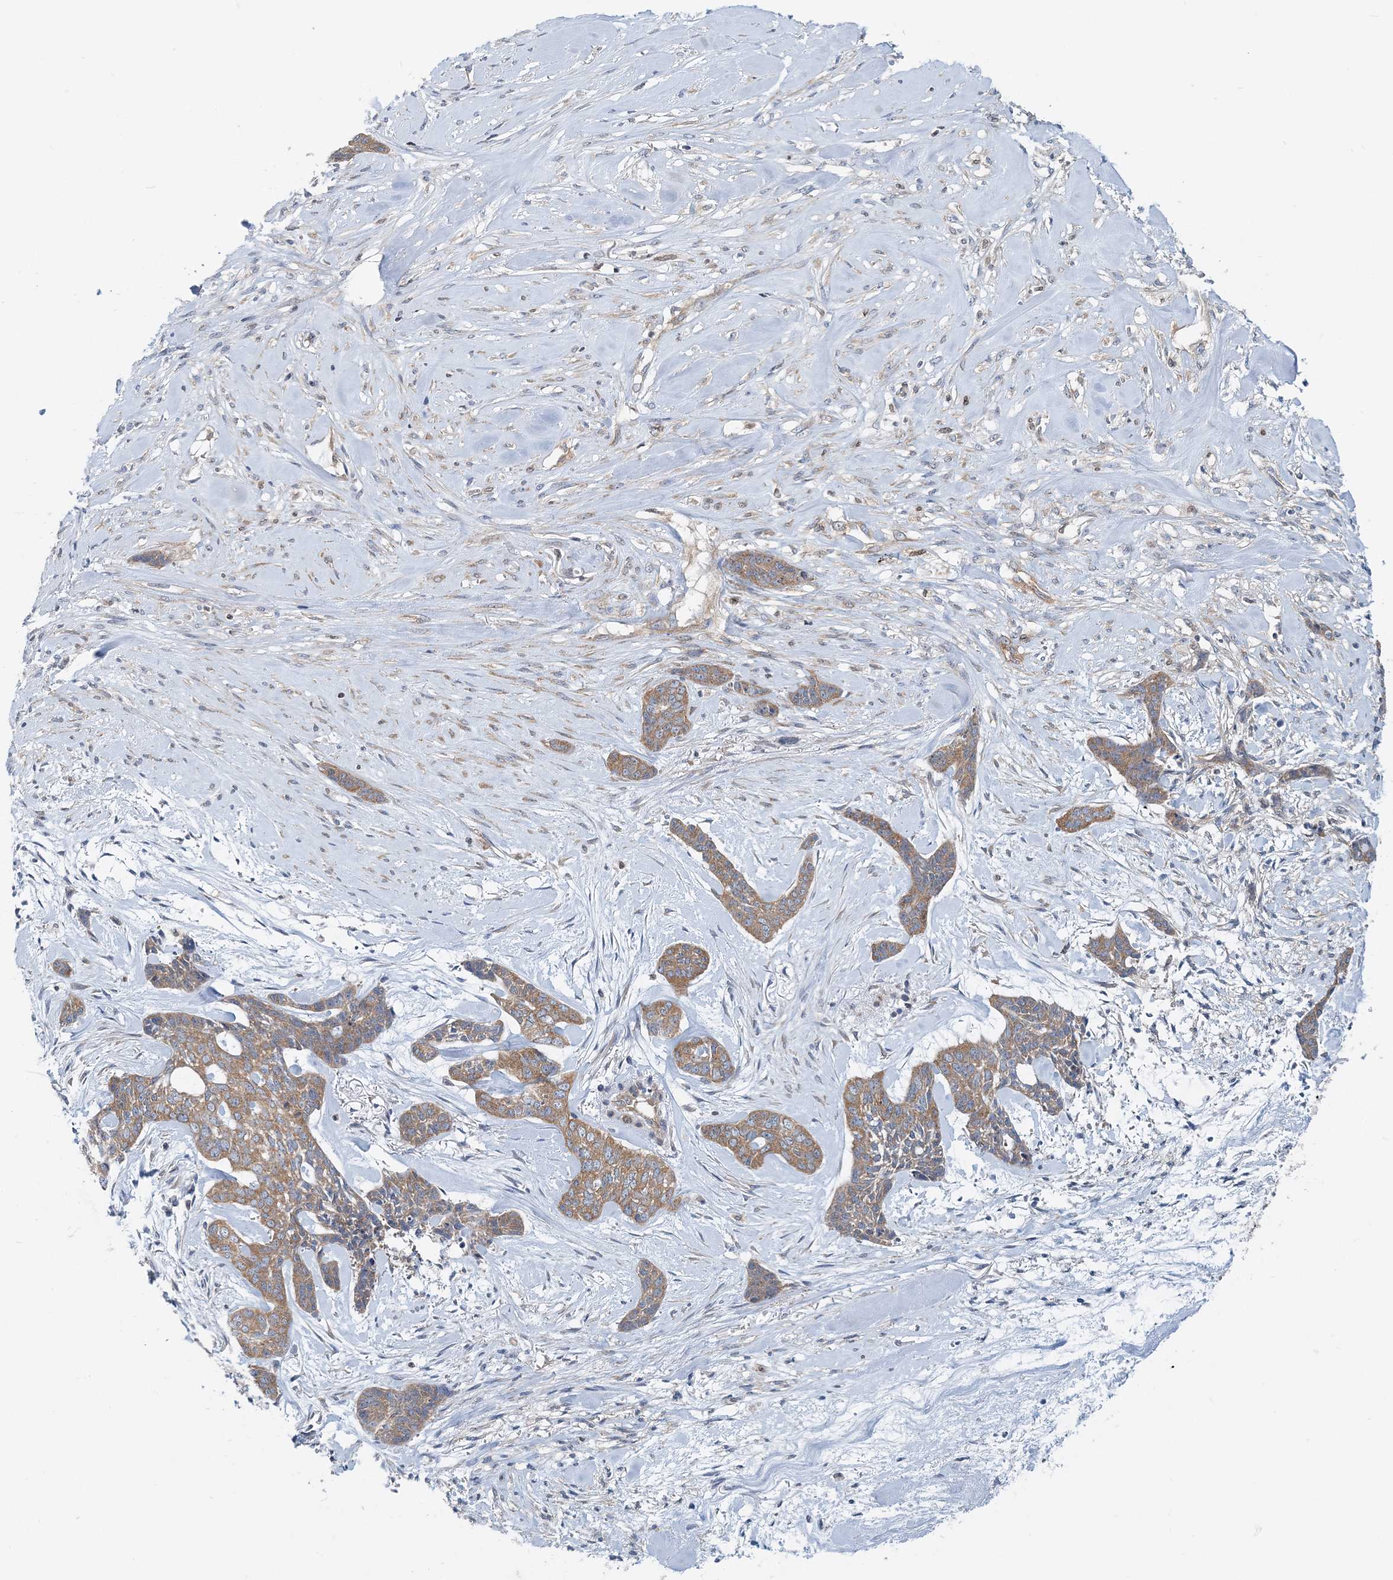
{"staining": {"intensity": "moderate", "quantity": ">75%", "location": "cytoplasmic/membranous"}, "tissue": "skin cancer", "cell_type": "Tumor cells", "image_type": "cancer", "snomed": [{"axis": "morphology", "description": "Basal cell carcinoma"}, {"axis": "topography", "description": "Skin"}], "caption": "Immunohistochemistry (IHC) of skin cancer demonstrates medium levels of moderate cytoplasmic/membranous staining in approximately >75% of tumor cells.", "gene": "MOB4", "patient": {"sex": "female", "age": 64}}